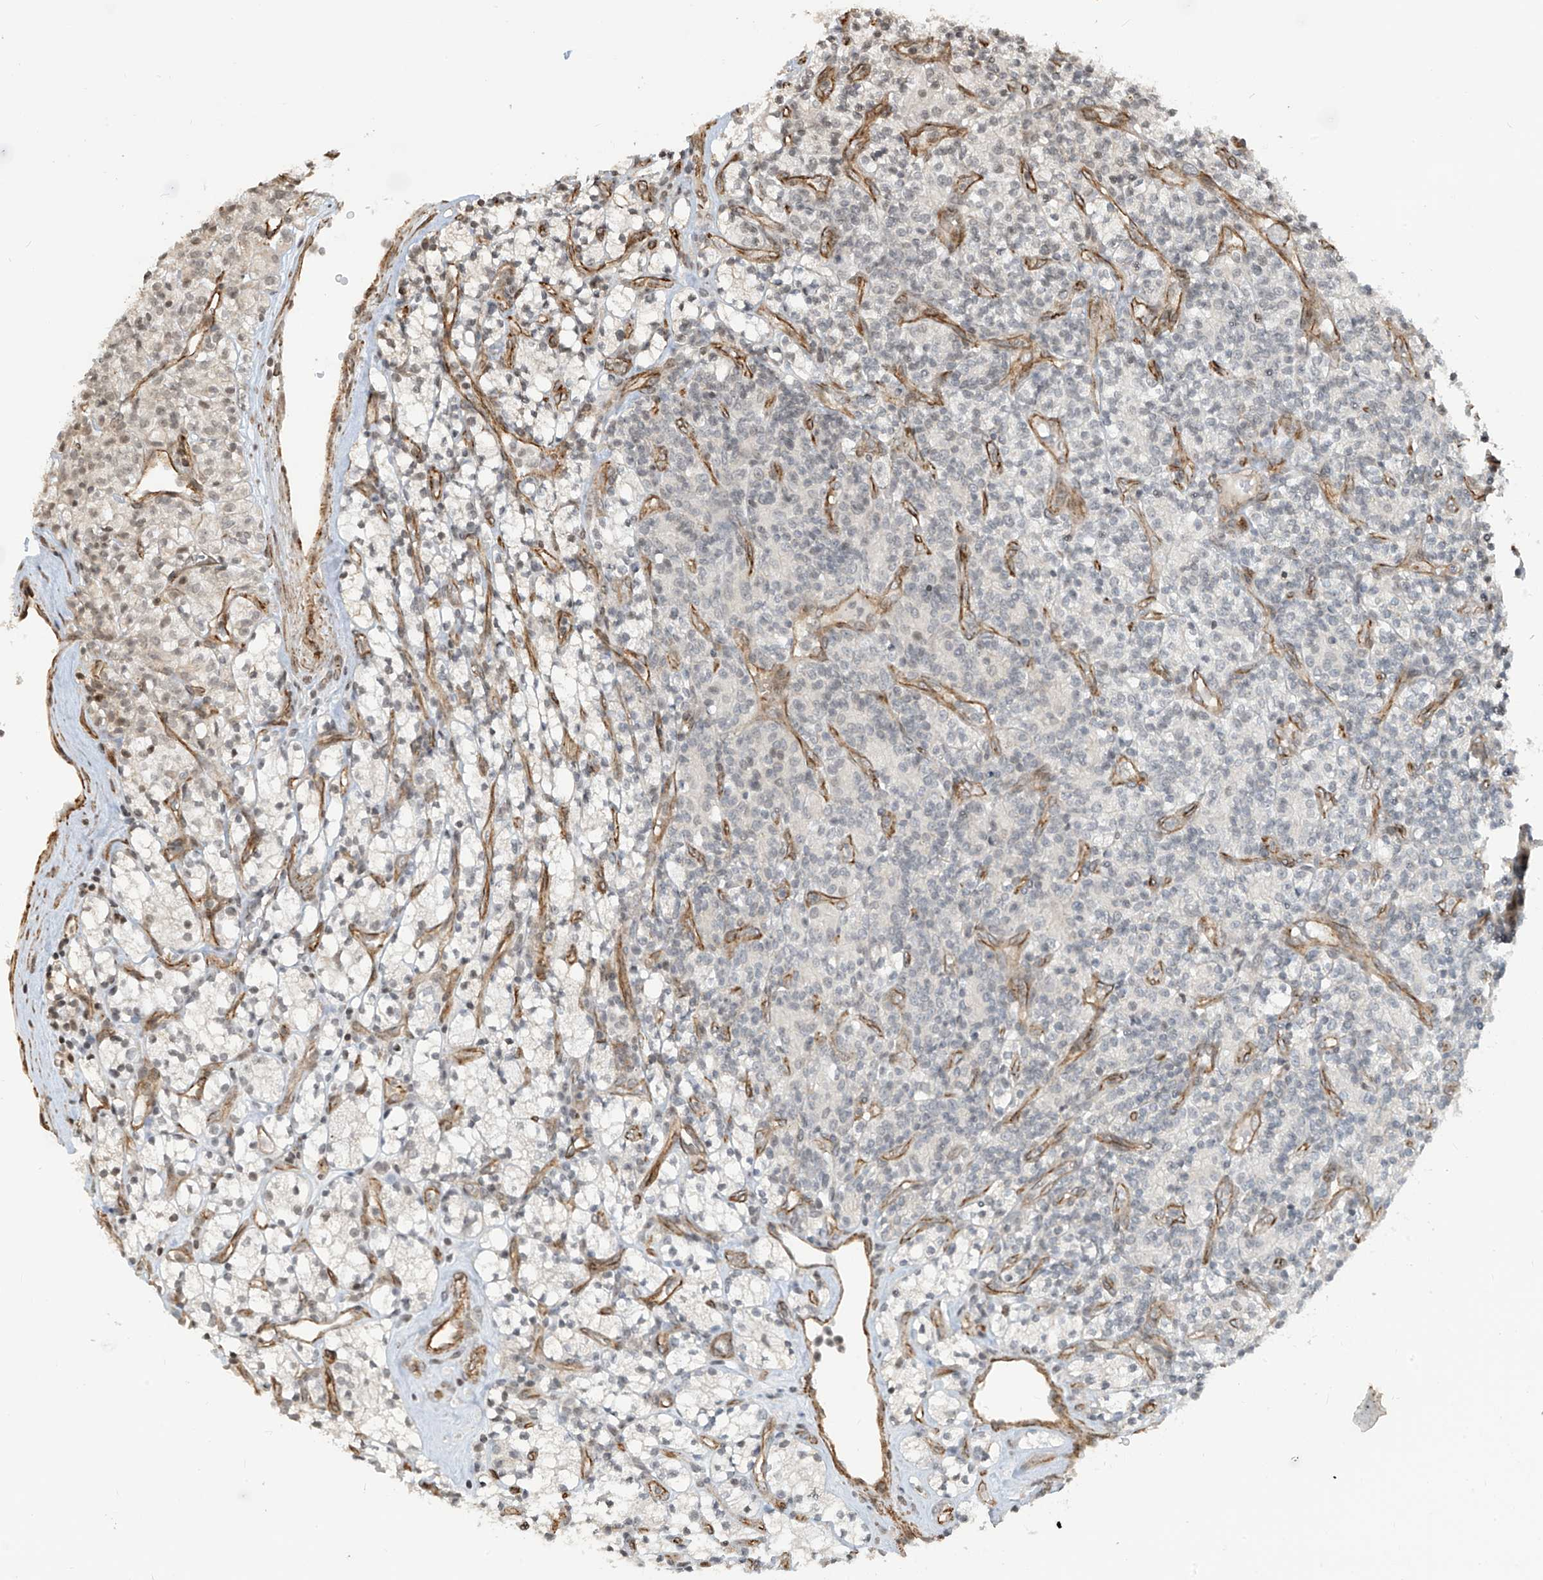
{"staining": {"intensity": "negative", "quantity": "none", "location": "none"}, "tissue": "renal cancer", "cell_type": "Tumor cells", "image_type": "cancer", "snomed": [{"axis": "morphology", "description": "Adenocarcinoma, NOS"}, {"axis": "topography", "description": "Kidney"}], "caption": "Human renal cancer (adenocarcinoma) stained for a protein using immunohistochemistry (IHC) displays no expression in tumor cells.", "gene": "METAP1D", "patient": {"sex": "male", "age": 77}}